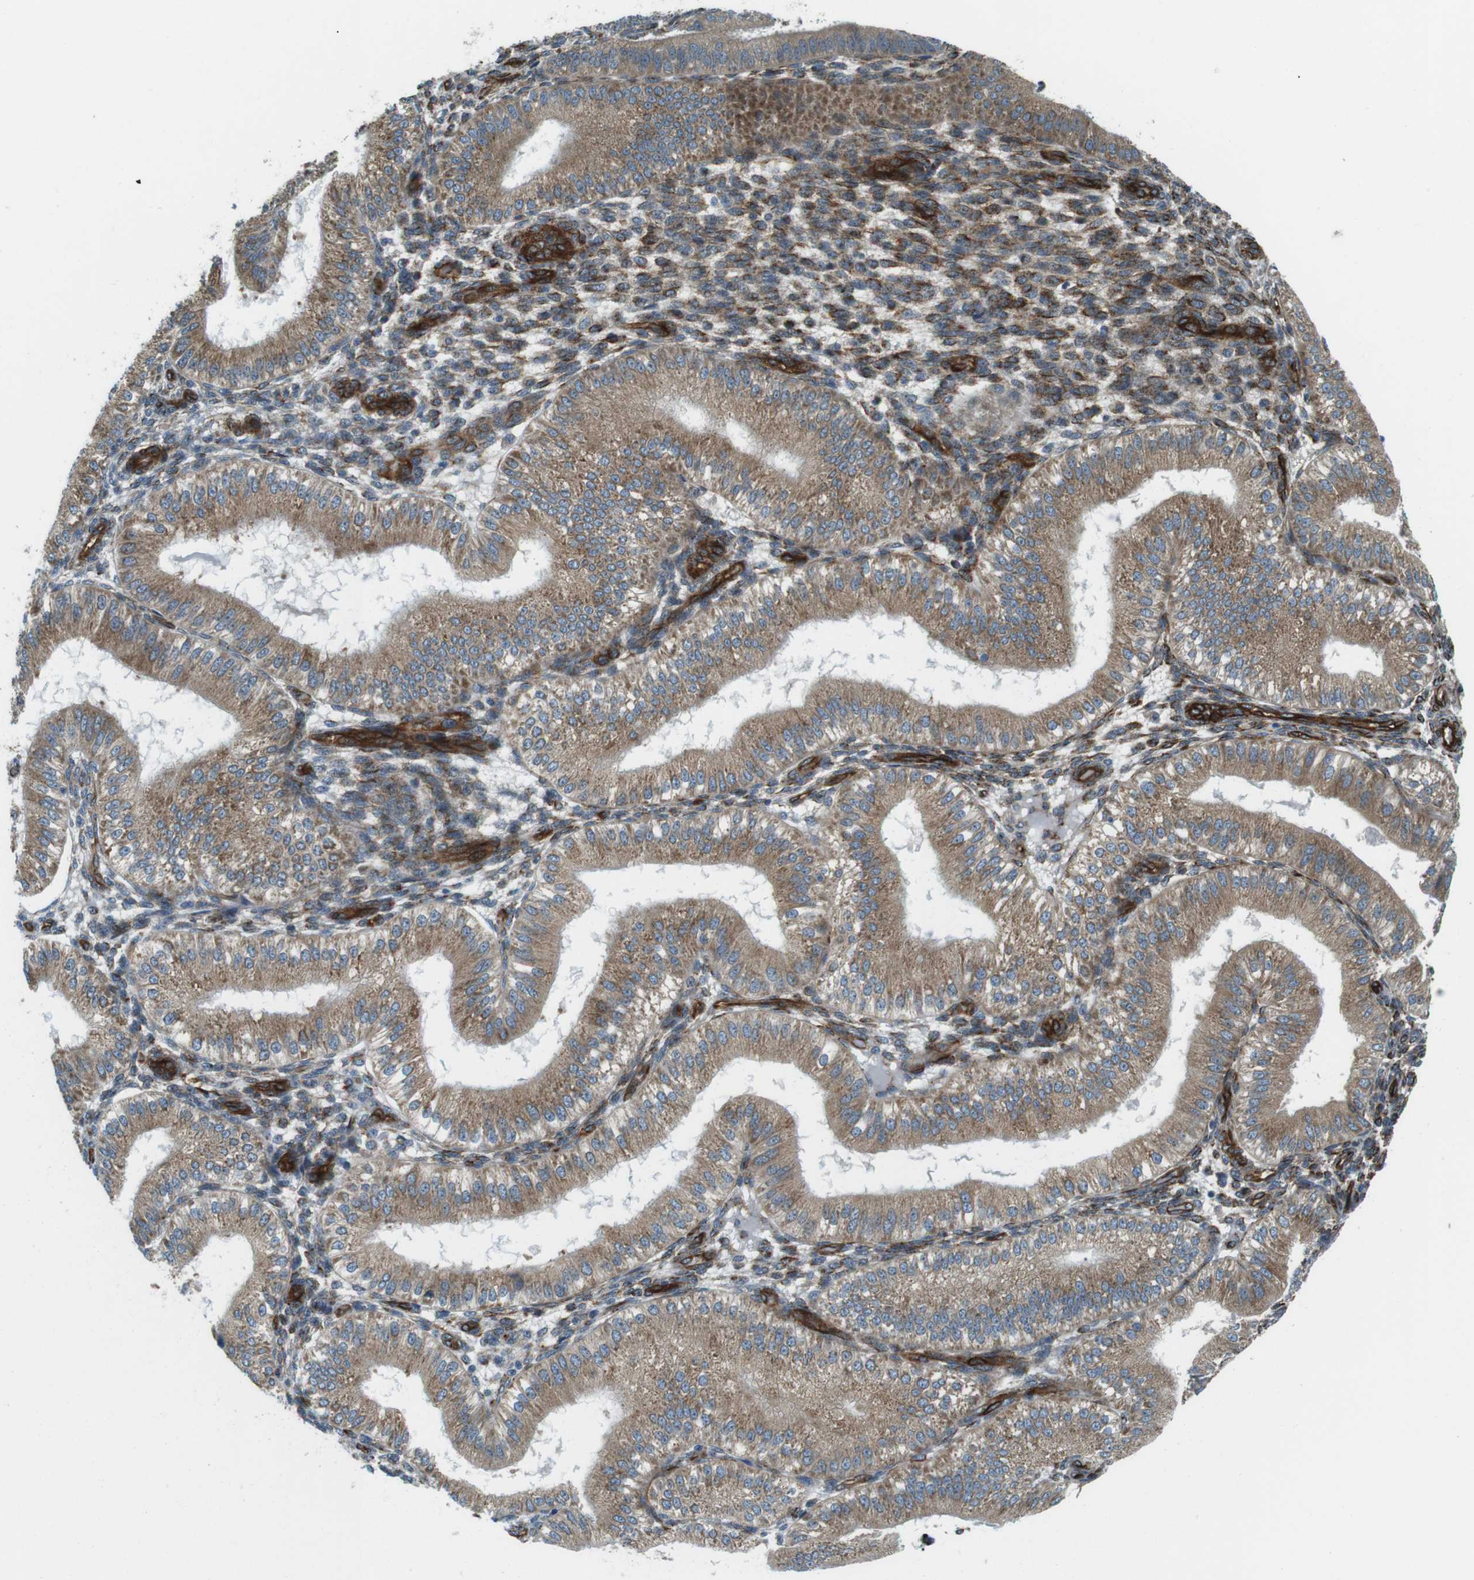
{"staining": {"intensity": "strong", "quantity": "<25%", "location": "cytoplasmic/membranous"}, "tissue": "endometrium", "cell_type": "Cells in endometrial stroma", "image_type": "normal", "snomed": [{"axis": "morphology", "description": "Normal tissue, NOS"}, {"axis": "topography", "description": "Endometrium"}], "caption": "Immunohistochemistry histopathology image of benign endometrium stained for a protein (brown), which exhibits medium levels of strong cytoplasmic/membranous staining in approximately <25% of cells in endometrial stroma.", "gene": "ODR4", "patient": {"sex": "female", "age": 39}}